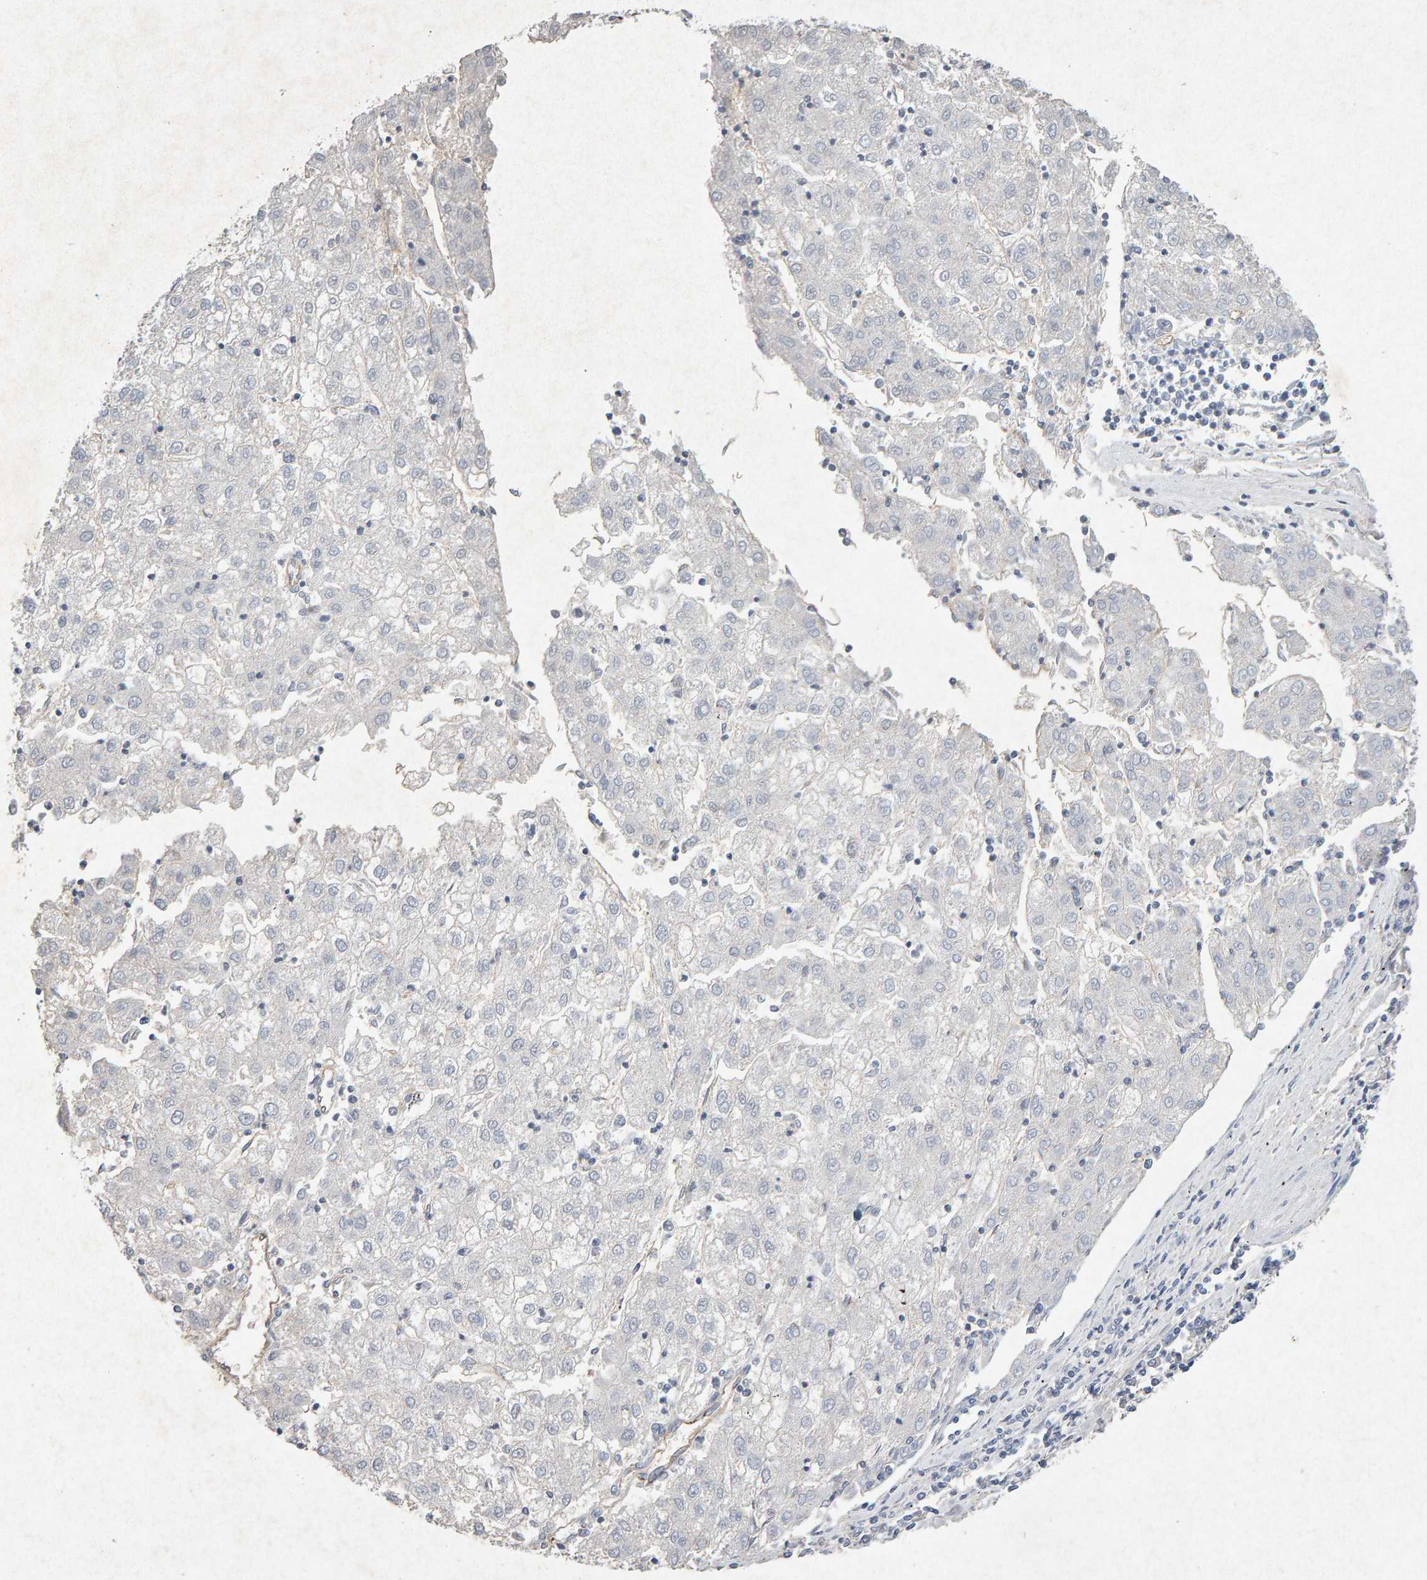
{"staining": {"intensity": "negative", "quantity": "none", "location": "none"}, "tissue": "liver cancer", "cell_type": "Tumor cells", "image_type": "cancer", "snomed": [{"axis": "morphology", "description": "Carcinoma, Hepatocellular, NOS"}, {"axis": "topography", "description": "Liver"}], "caption": "Tumor cells show no significant protein staining in hepatocellular carcinoma (liver).", "gene": "PTPRM", "patient": {"sex": "male", "age": 72}}